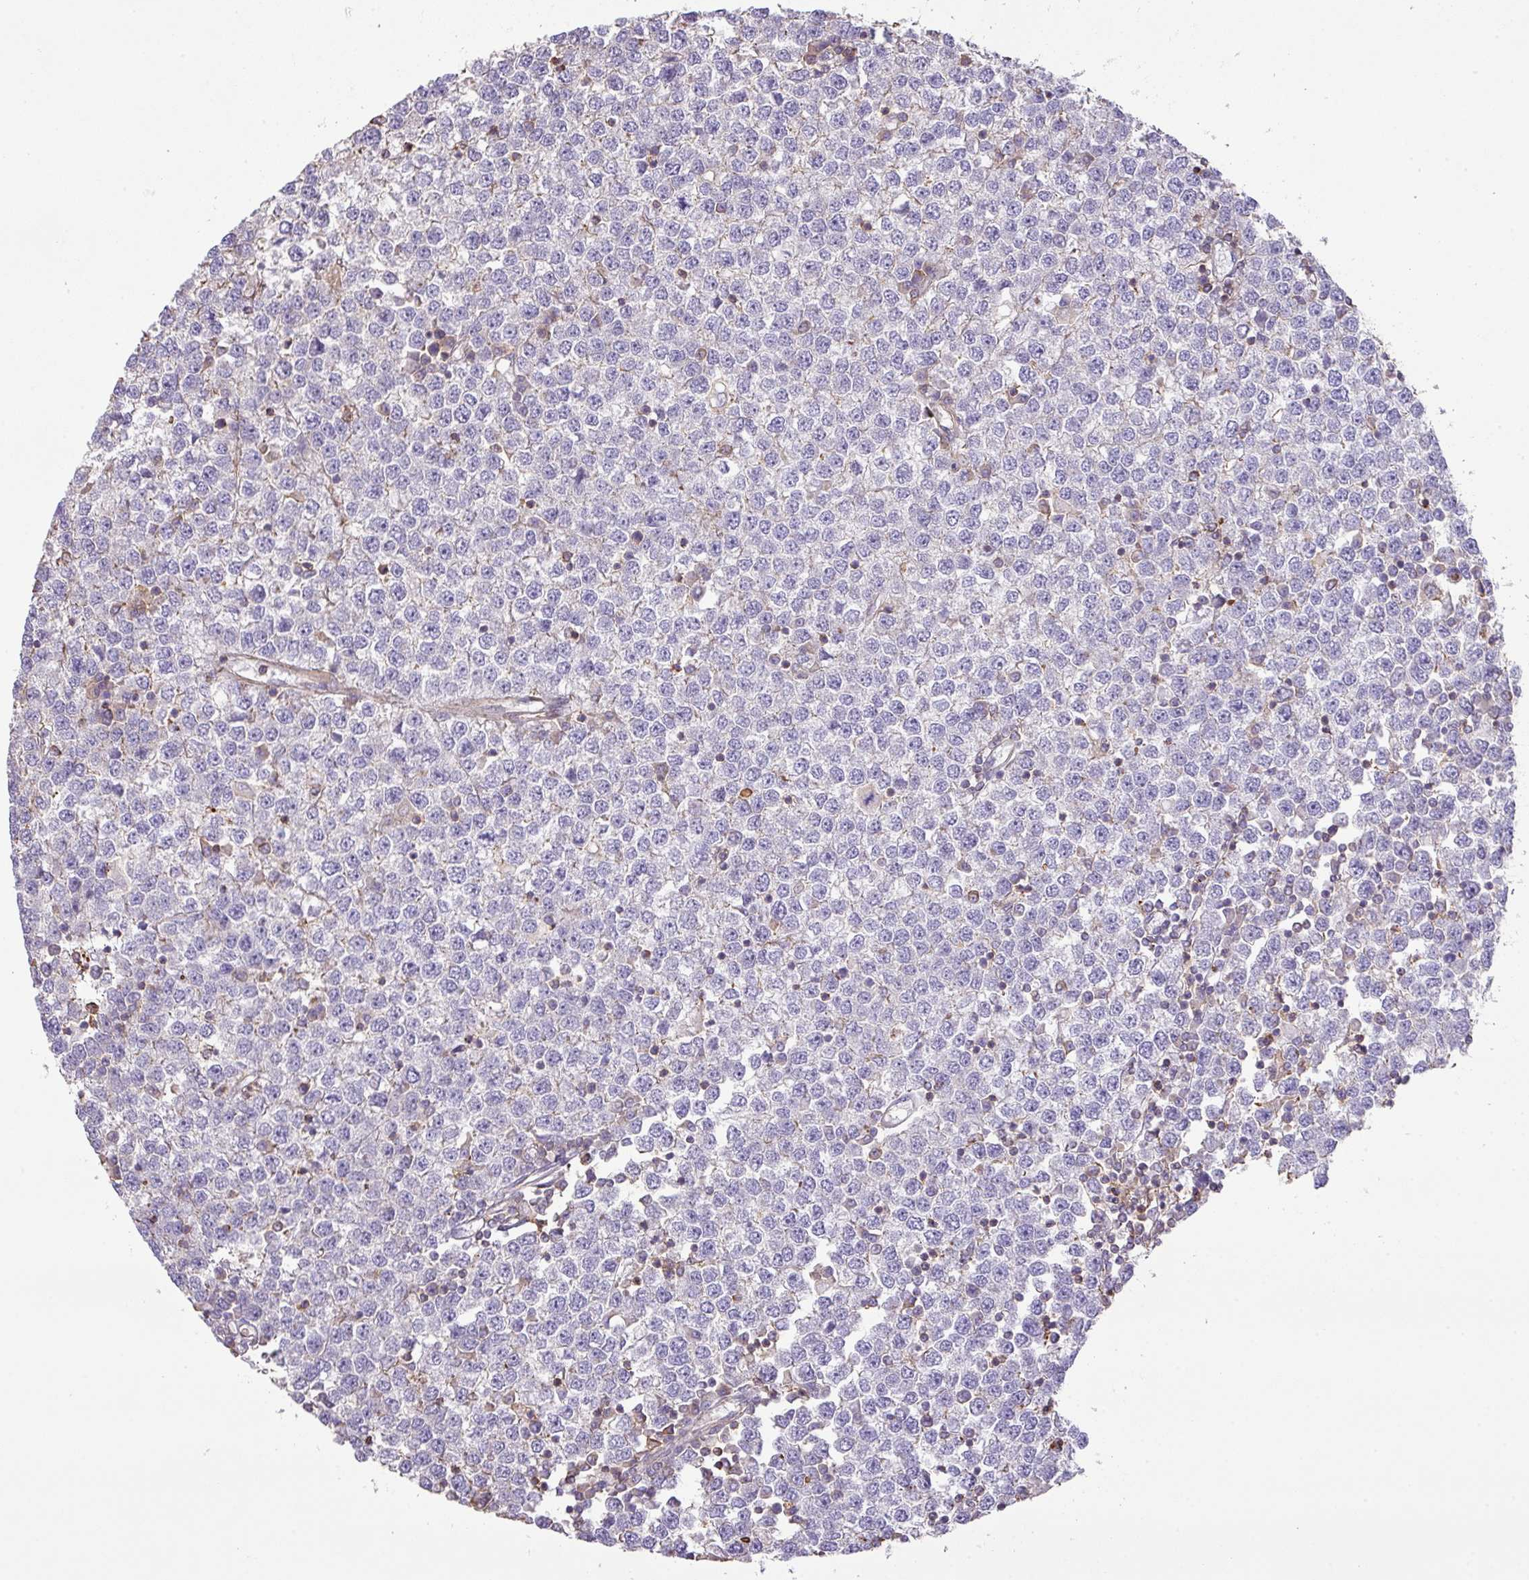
{"staining": {"intensity": "negative", "quantity": "none", "location": "none"}, "tissue": "testis cancer", "cell_type": "Tumor cells", "image_type": "cancer", "snomed": [{"axis": "morphology", "description": "Seminoma, NOS"}, {"axis": "topography", "description": "Testis"}], "caption": "The photomicrograph reveals no significant positivity in tumor cells of testis seminoma.", "gene": "LRRC41", "patient": {"sex": "male", "age": 65}}